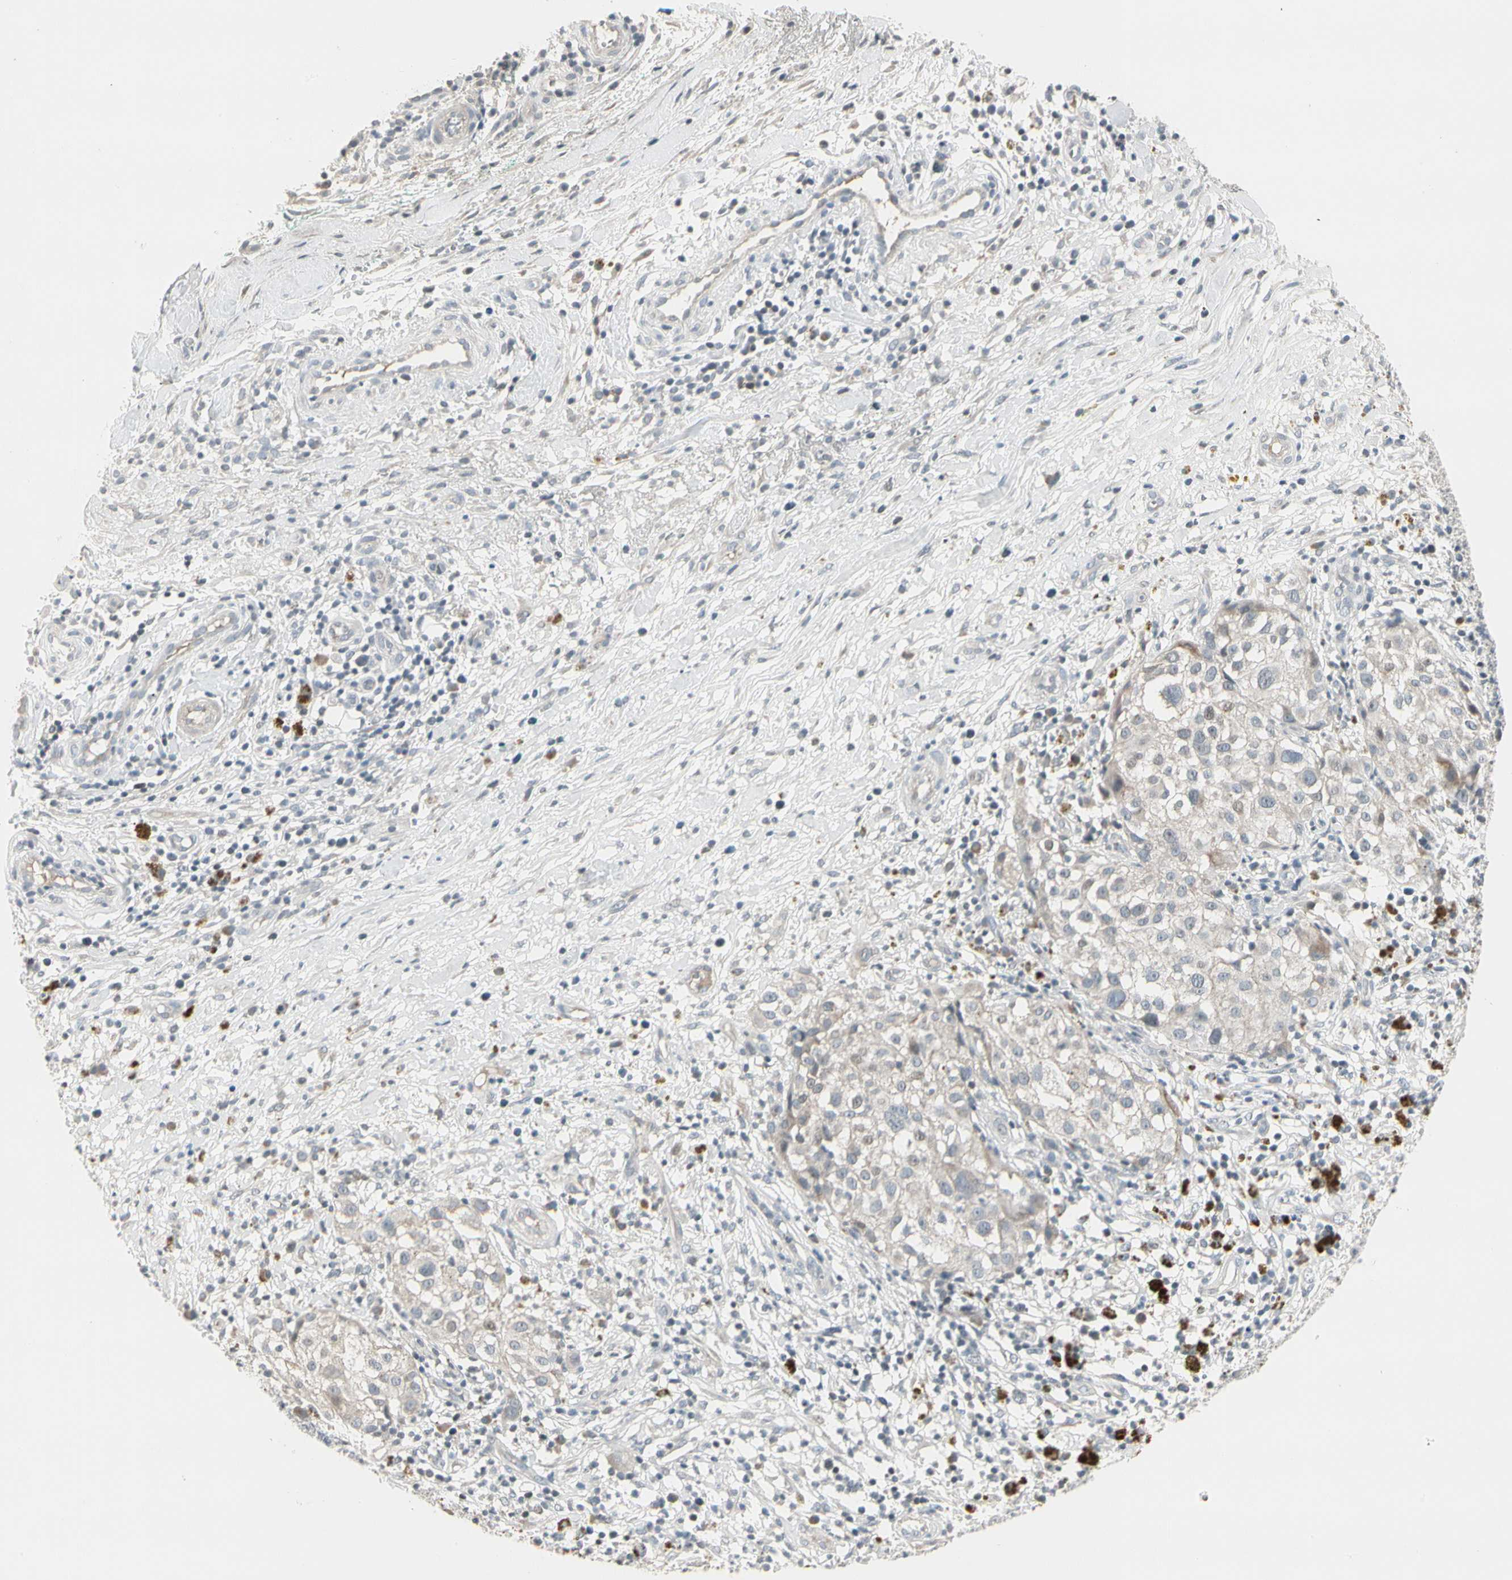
{"staining": {"intensity": "weak", "quantity": "<25%", "location": "cytoplasmic/membranous"}, "tissue": "melanoma", "cell_type": "Tumor cells", "image_type": "cancer", "snomed": [{"axis": "morphology", "description": "Necrosis, NOS"}, {"axis": "morphology", "description": "Malignant melanoma, NOS"}, {"axis": "topography", "description": "Skin"}], "caption": "An image of melanoma stained for a protein shows no brown staining in tumor cells.", "gene": "DMPK", "patient": {"sex": "female", "age": 87}}